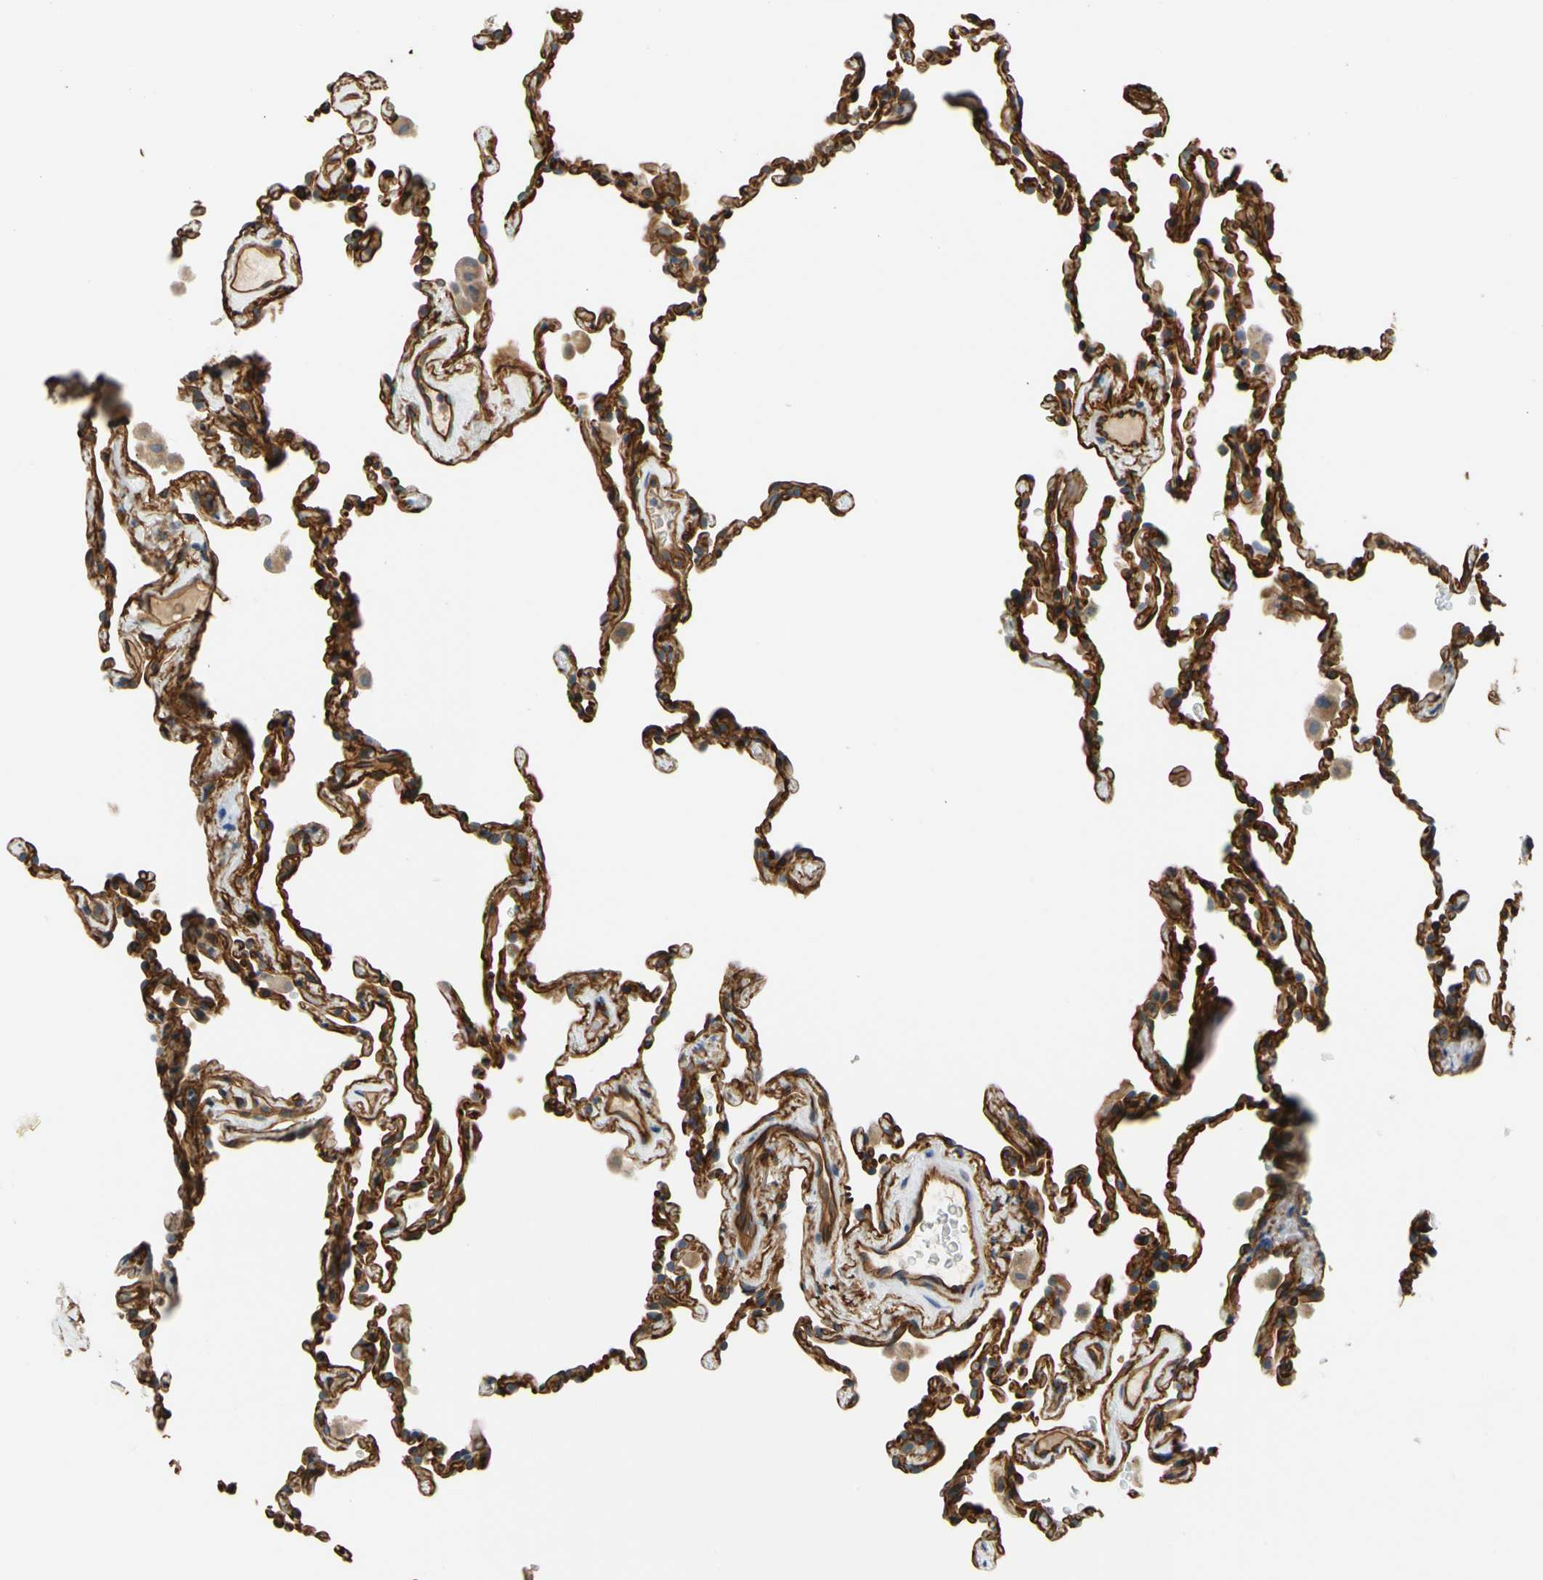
{"staining": {"intensity": "strong", "quantity": ">75%", "location": "cytoplasmic/membranous"}, "tissue": "lung", "cell_type": "Alveolar cells", "image_type": "normal", "snomed": [{"axis": "morphology", "description": "Normal tissue, NOS"}, {"axis": "morphology", "description": "Soft tissue tumor metastatic"}, {"axis": "topography", "description": "Lung"}], "caption": "Protein staining of benign lung displays strong cytoplasmic/membranous expression in about >75% of alveolar cells.", "gene": "SPTAN1", "patient": {"sex": "male", "age": 59}}